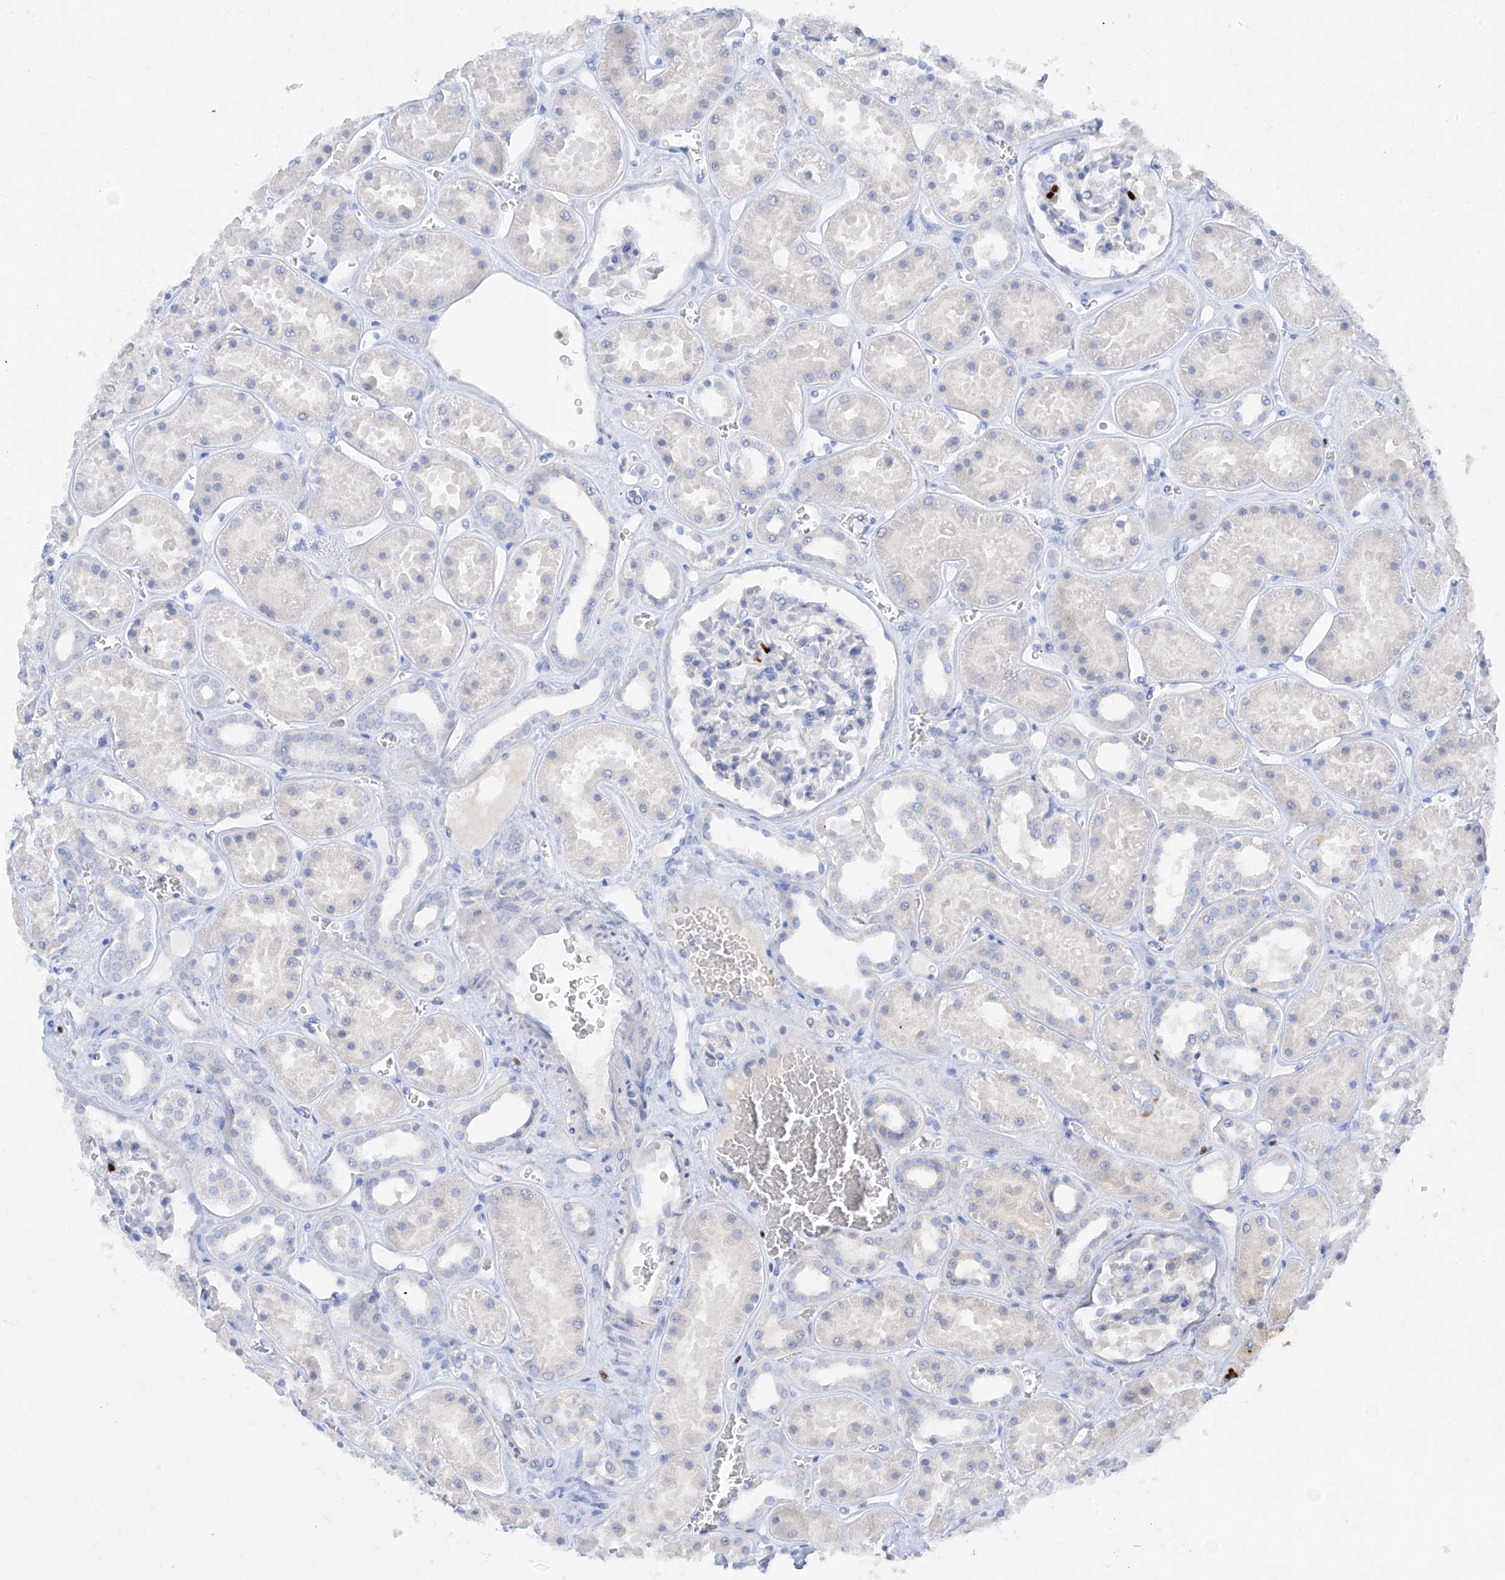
{"staining": {"intensity": "negative", "quantity": "none", "location": "none"}, "tissue": "kidney", "cell_type": "Cells in glomeruli", "image_type": "normal", "snomed": [{"axis": "morphology", "description": "Normal tissue, NOS"}, {"axis": "topography", "description": "Kidney"}], "caption": "DAB (3,3'-diaminobenzidine) immunohistochemical staining of unremarkable human kidney demonstrates no significant positivity in cells in glomeruli. (Stains: DAB IHC with hematoxylin counter stain, Microscopy: brightfield microscopy at high magnification).", "gene": "TBX21", "patient": {"sex": "female", "age": 41}}